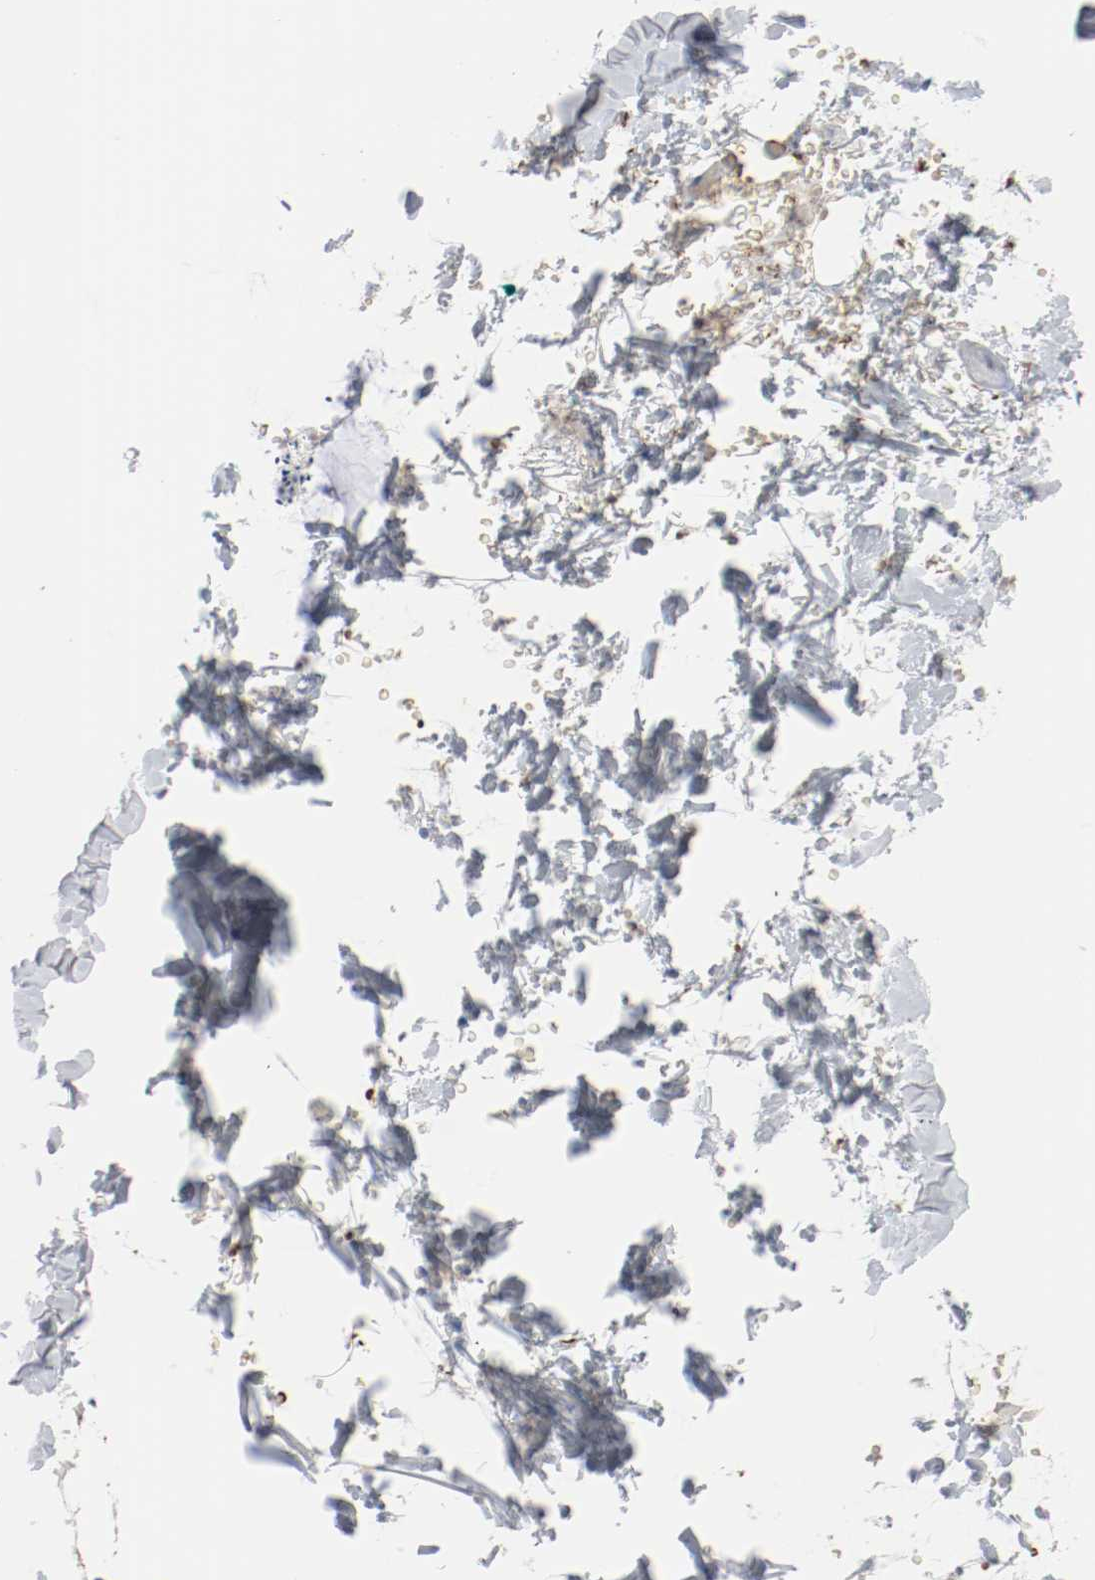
{"staining": {"intensity": "negative", "quantity": "none", "location": "none"}, "tissue": "adipose tissue", "cell_type": "Adipocytes", "image_type": "normal", "snomed": [{"axis": "morphology", "description": "Normal tissue, NOS"}, {"axis": "topography", "description": "Soft tissue"}], "caption": "Adipocytes show no significant protein expression in normal adipose tissue.", "gene": "NDUFB8", "patient": {"sex": "male", "age": 72}}